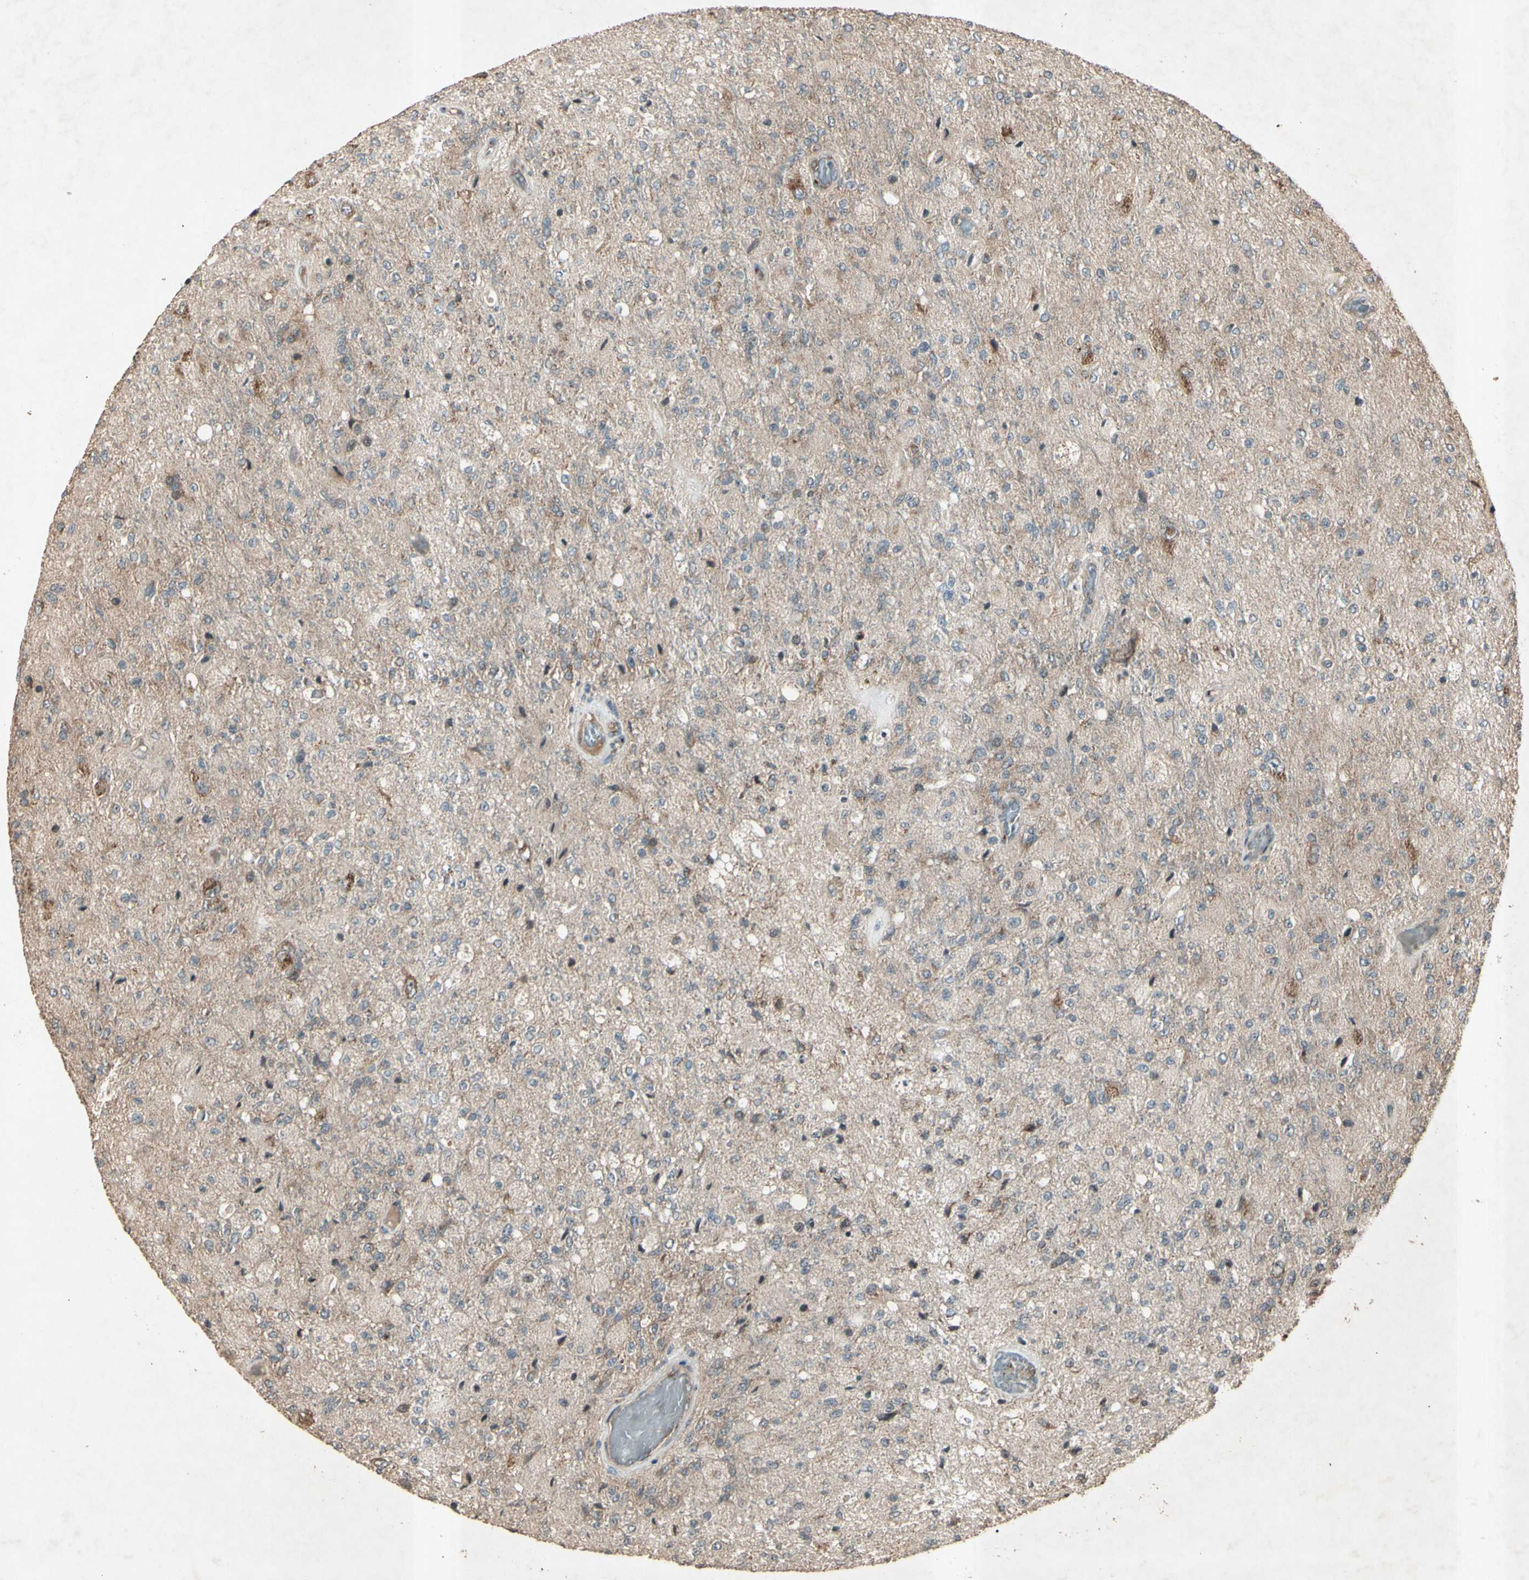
{"staining": {"intensity": "weak", "quantity": ">75%", "location": "cytoplasmic/membranous"}, "tissue": "glioma", "cell_type": "Tumor cells", "image_type": "cancer", "snomed": [{"axis": "morphology", "description": "Normal tissue, NOS"}, {"axis": "morphology", "description": "Glioma, malignant, High grade"}, {"axis": "topography", "description": "Cerebral cortex"}], "caption": "The histopathology image exhibits immunohistochemical staining of glioma. There is weak cytoplasmic/membranous positivity is appreciated in approximately >75% of tumor cells.", "gene": "AP1G1", "patient": {"sex": "male", "age": 77}}